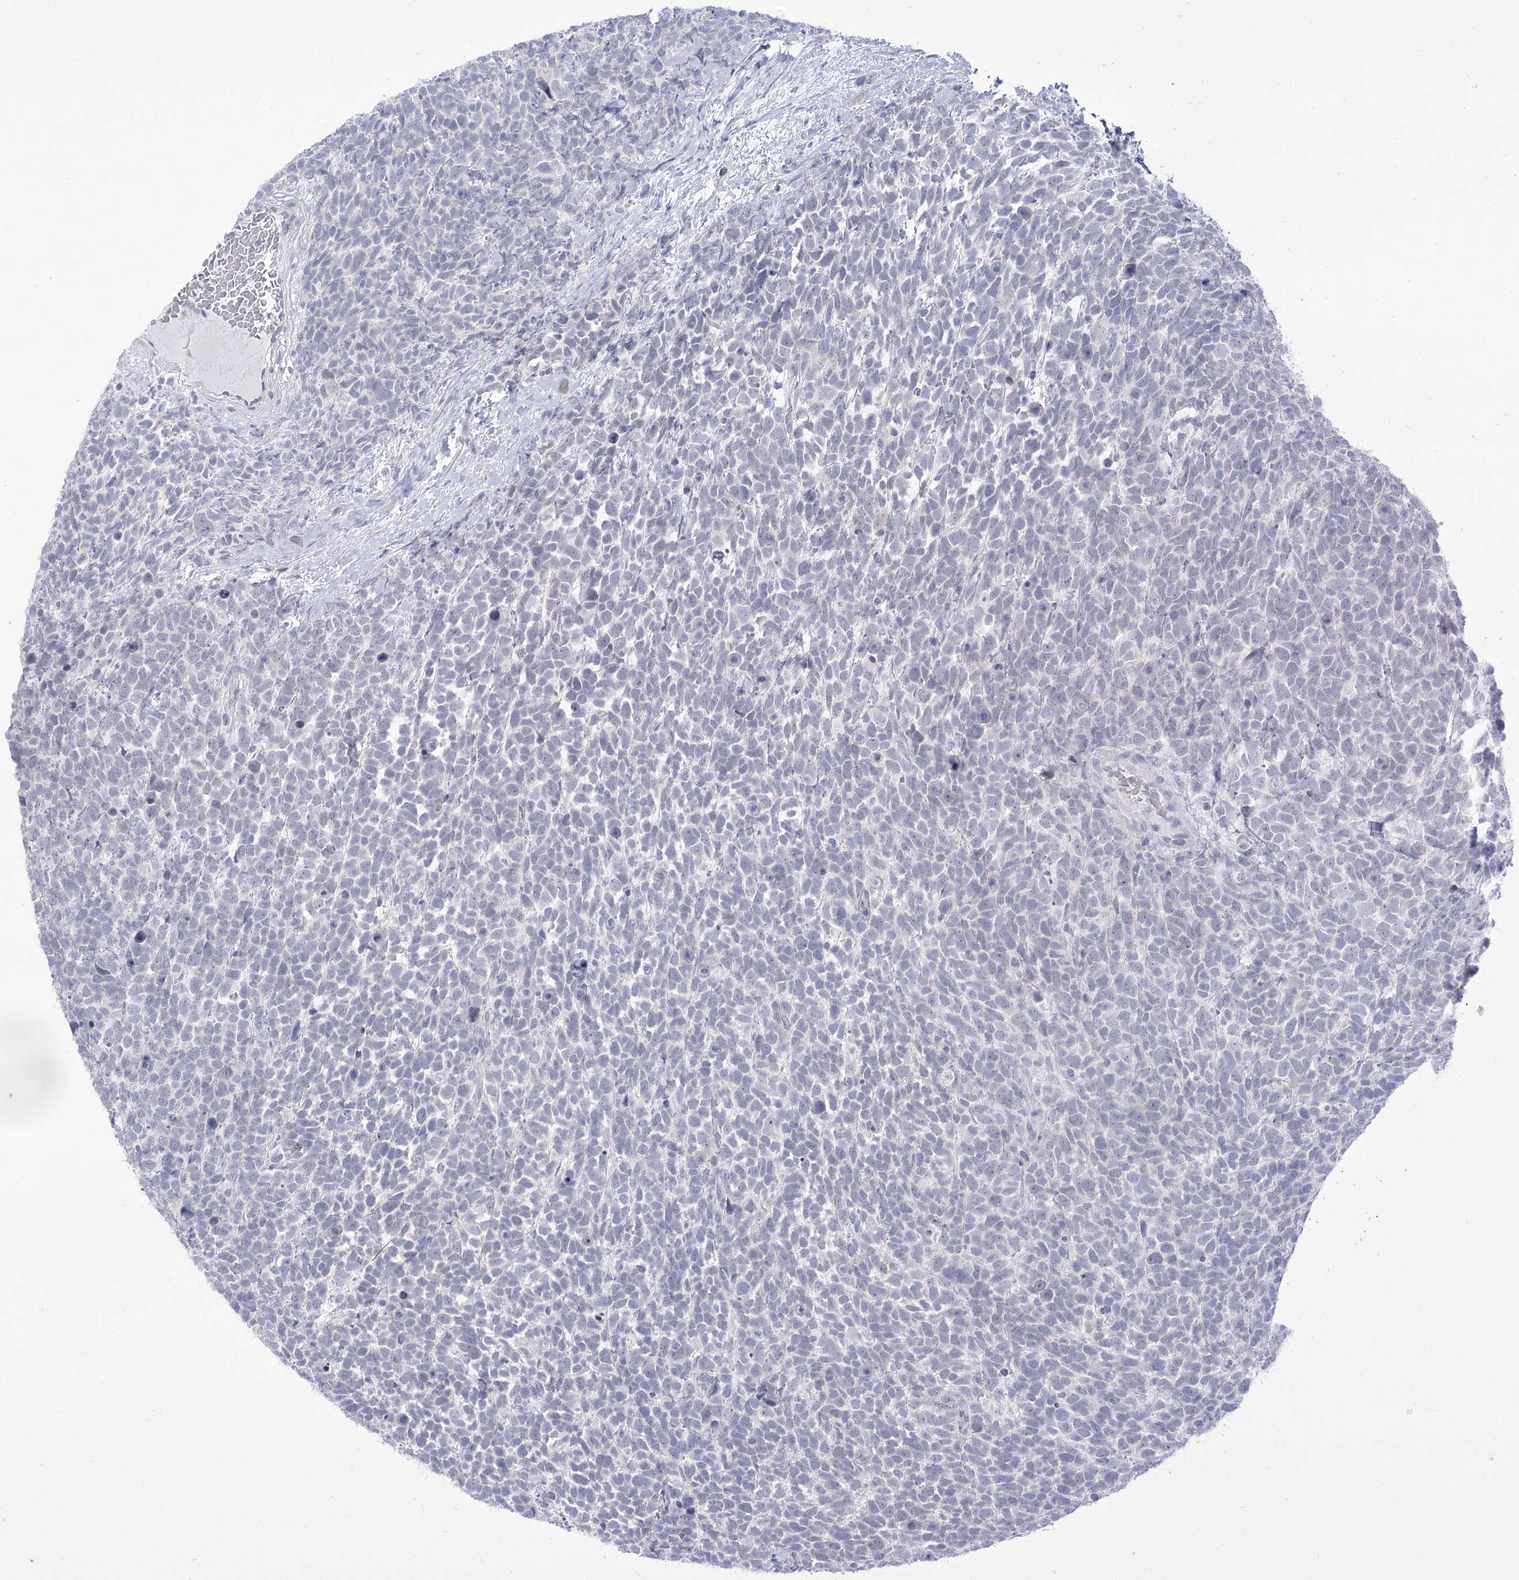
{"staining": {"intensity": "negative", "quantity": "none", "location": "none"}, "tissue": "urothelial cancer", "cell_type": "Tumor cells", "image_type": "cancer", "snomed": [{"axis": "morphology", "description": "Urothelial carcinoma, High grade"}, {"axis": "topography", "description": "Urinary bladder"}], "caption": "Protein analysis of urothelial carcinoma (high-grade) displays no significant staining in tumor cells.", "gene": "BEND7", "patient": {"sex": "female", "age": 82}}